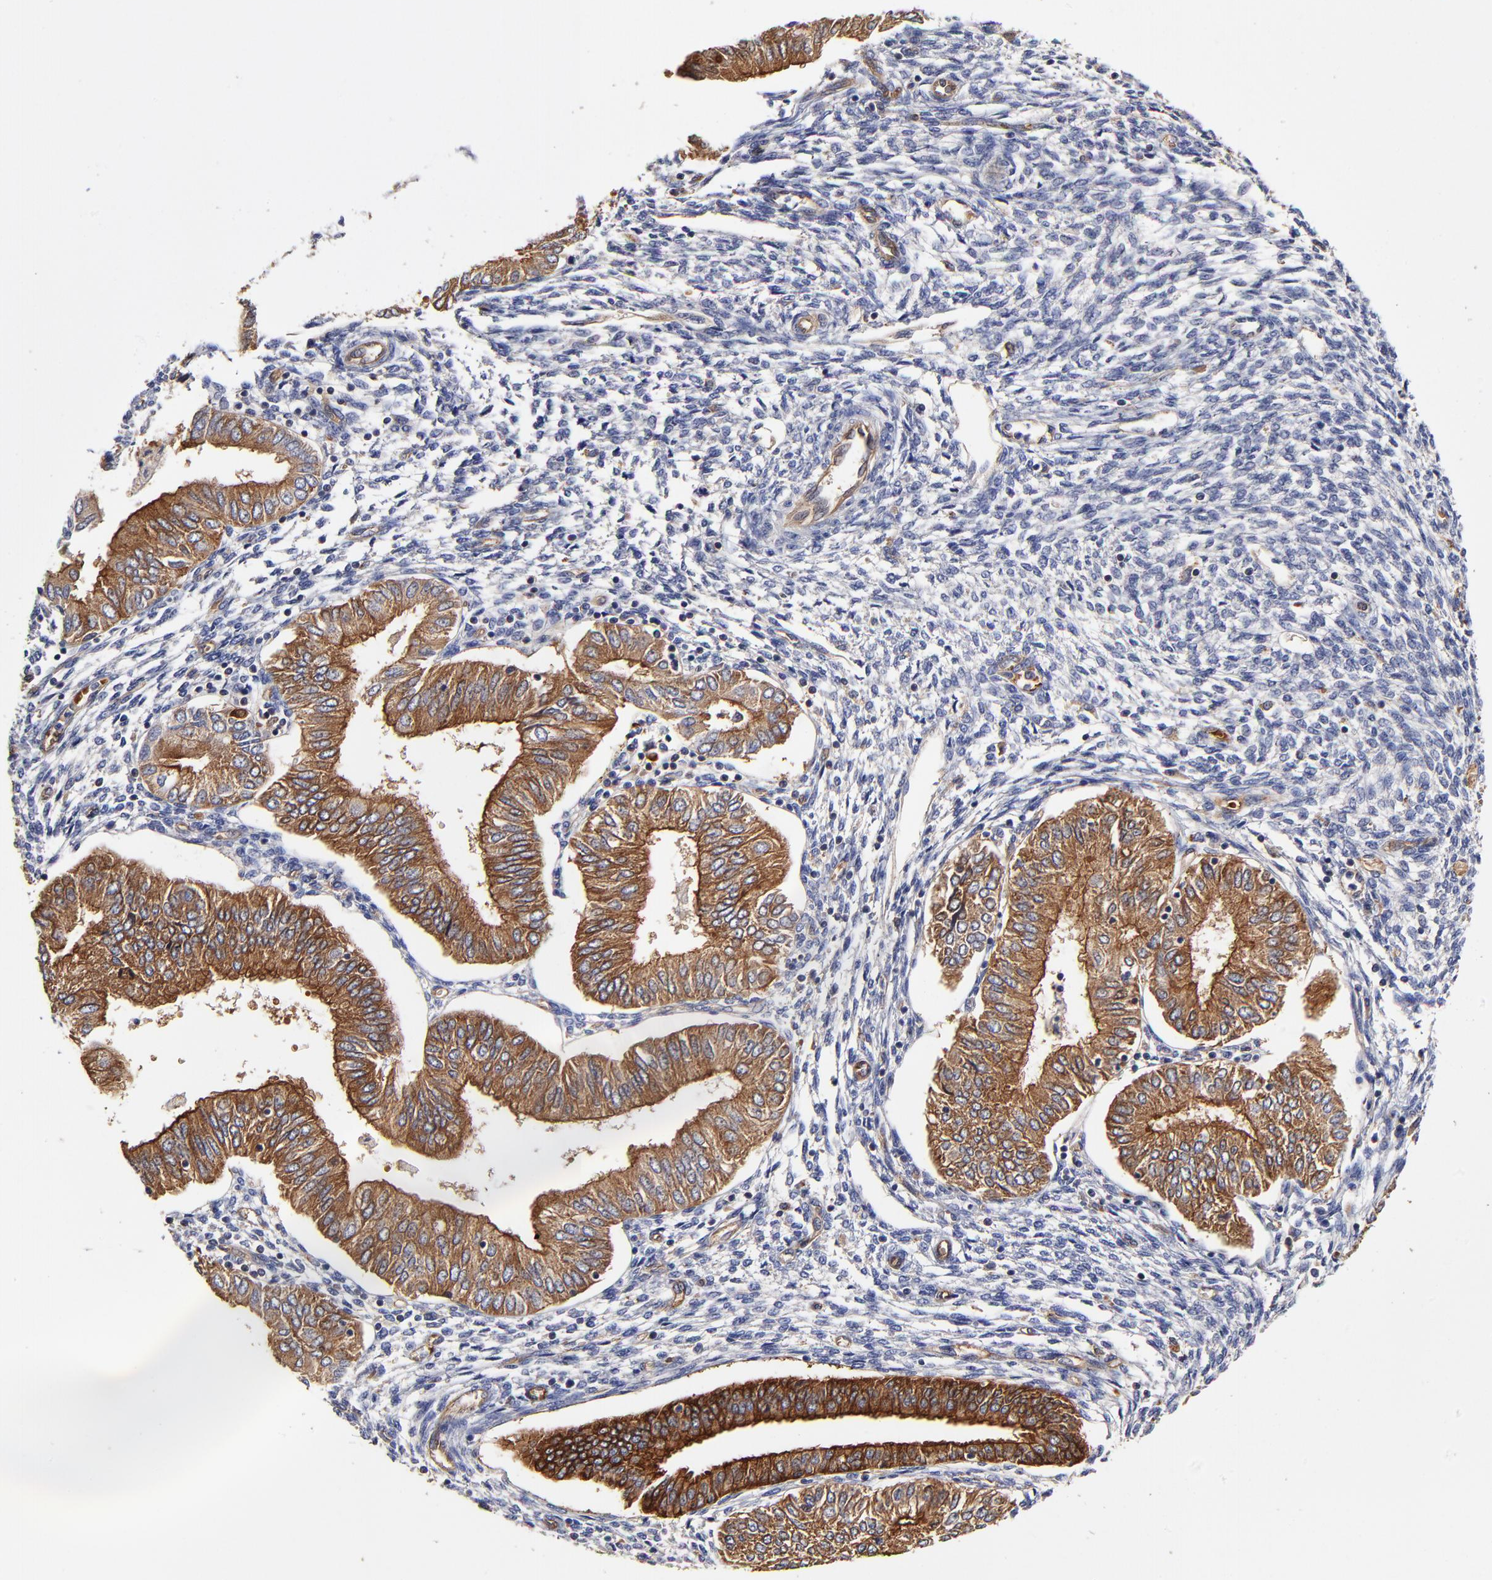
{"staining": {"intensity": "strong", "quantity": ">75%", "location": "cytoplasmic/membranous"}, "tissue": "endometrial cancer", "cell_type": "Tumor cells", "image_type": "cancer", "snomed": [{"axis": "morphology", "description": "Adenocarcinoma, NOS"}, {"axis": "topography", "description": "Endometrium"}], "caption": "About >75% of tumor cells in human endometrial cancer (adenocarcinoma) display strong cytoplasmic/membranous protein staining as visualized by brown immunohistochemical staining.", "gene": "CD2AP", "patient": {"sex": "female", "age": 51}}